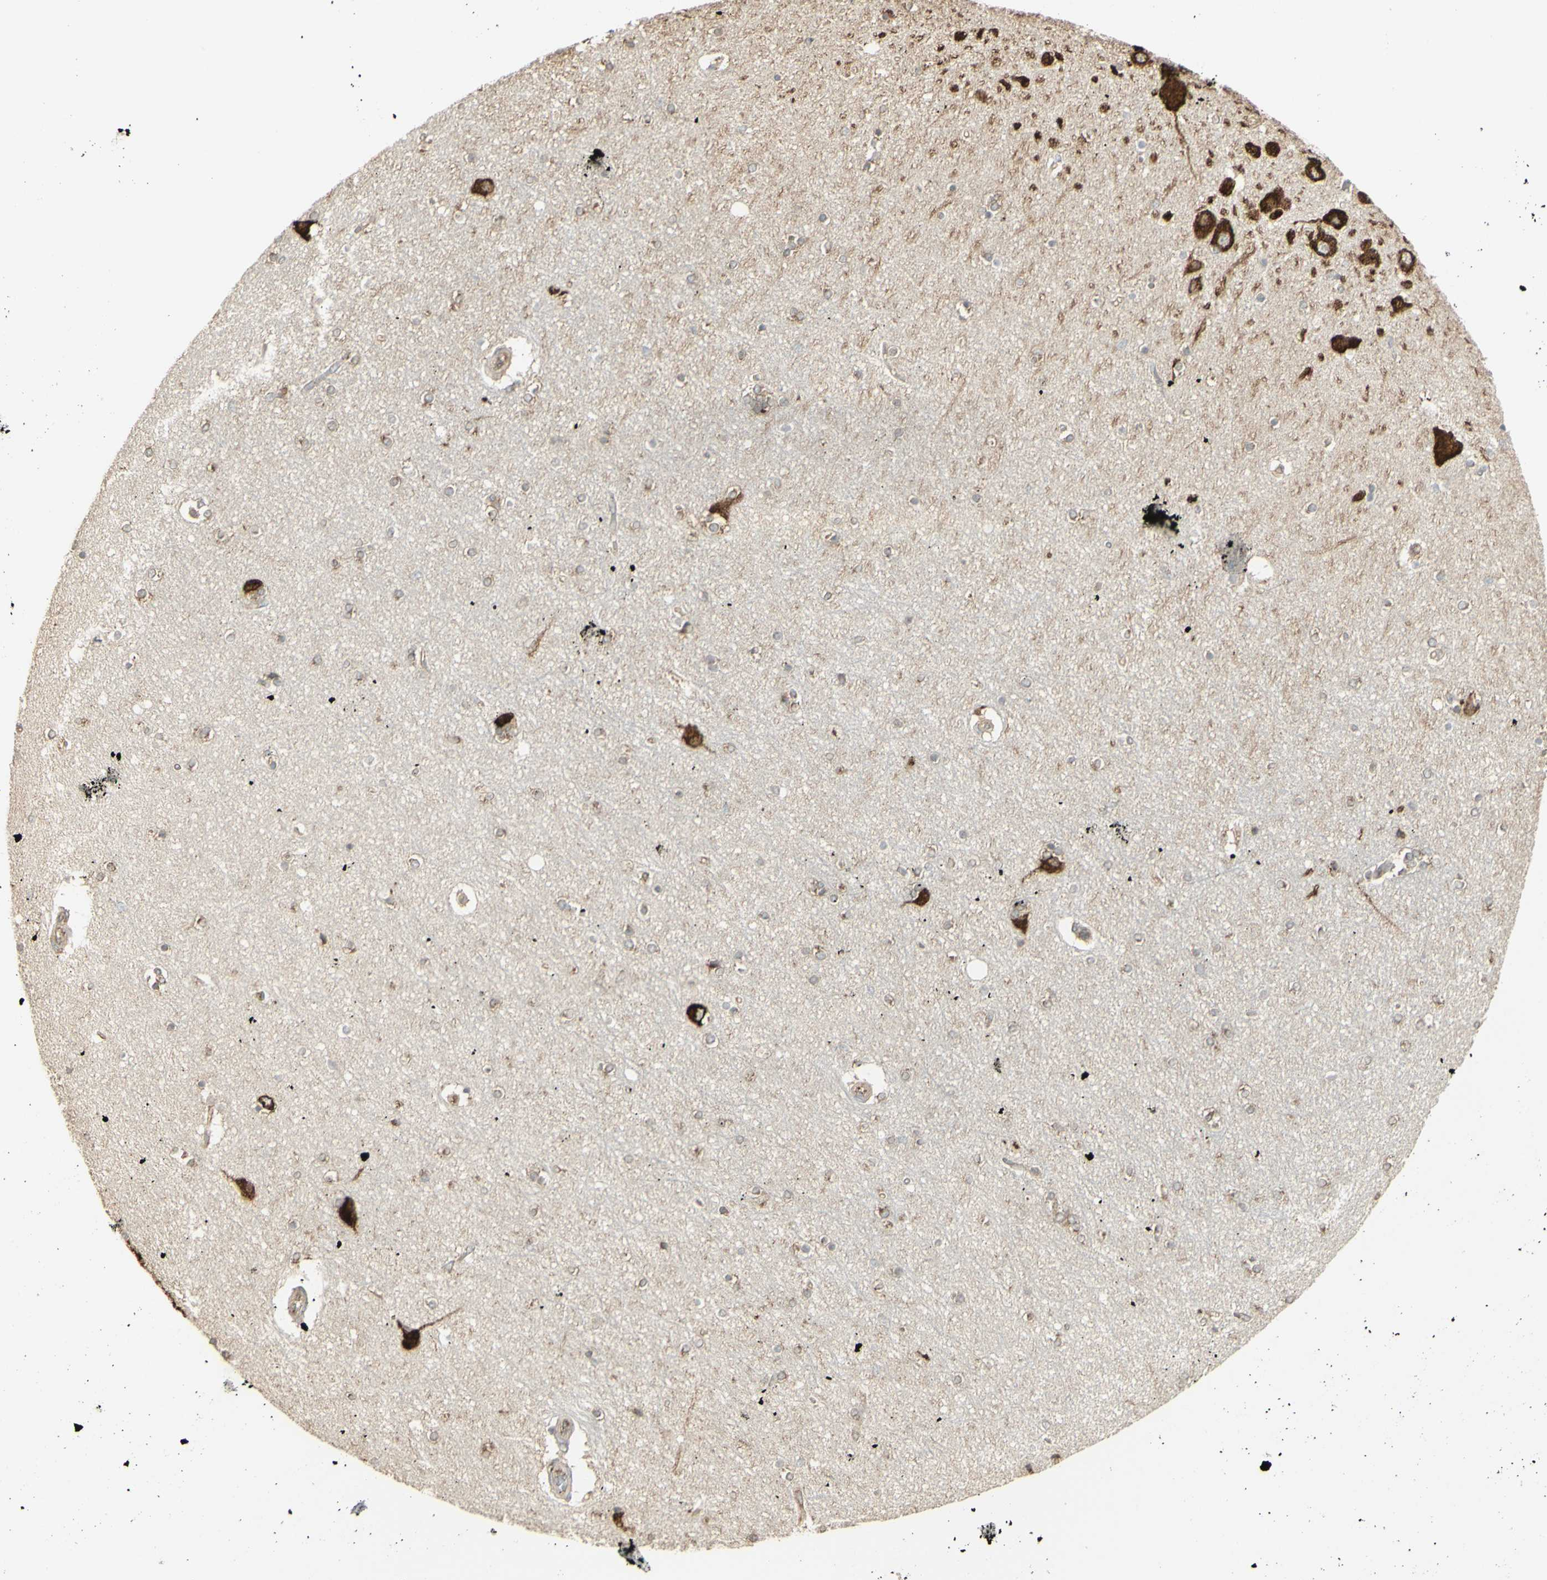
{"staining": {"intensity": "moderate", "quantity": "25%-75%", "location": "cytoplasmic/membranous"}, "tissue": "hippocampus", "cell_type": "Glial cells", "image_type": "normal", "snomed": [{"axis": "morphology", "description": "Normal tissue, NOS"}, {"axis": "topography", "description": "Hippocampus"}], "caption": "Immunohistochemistry of benign hippocampus exhibits medium levels of moderate cytoplasmic/membranous staining in approximately 25%-75% of glial cells.", "gene": "EEF1B2", "patient": {"sex": "female", "age": 54}}